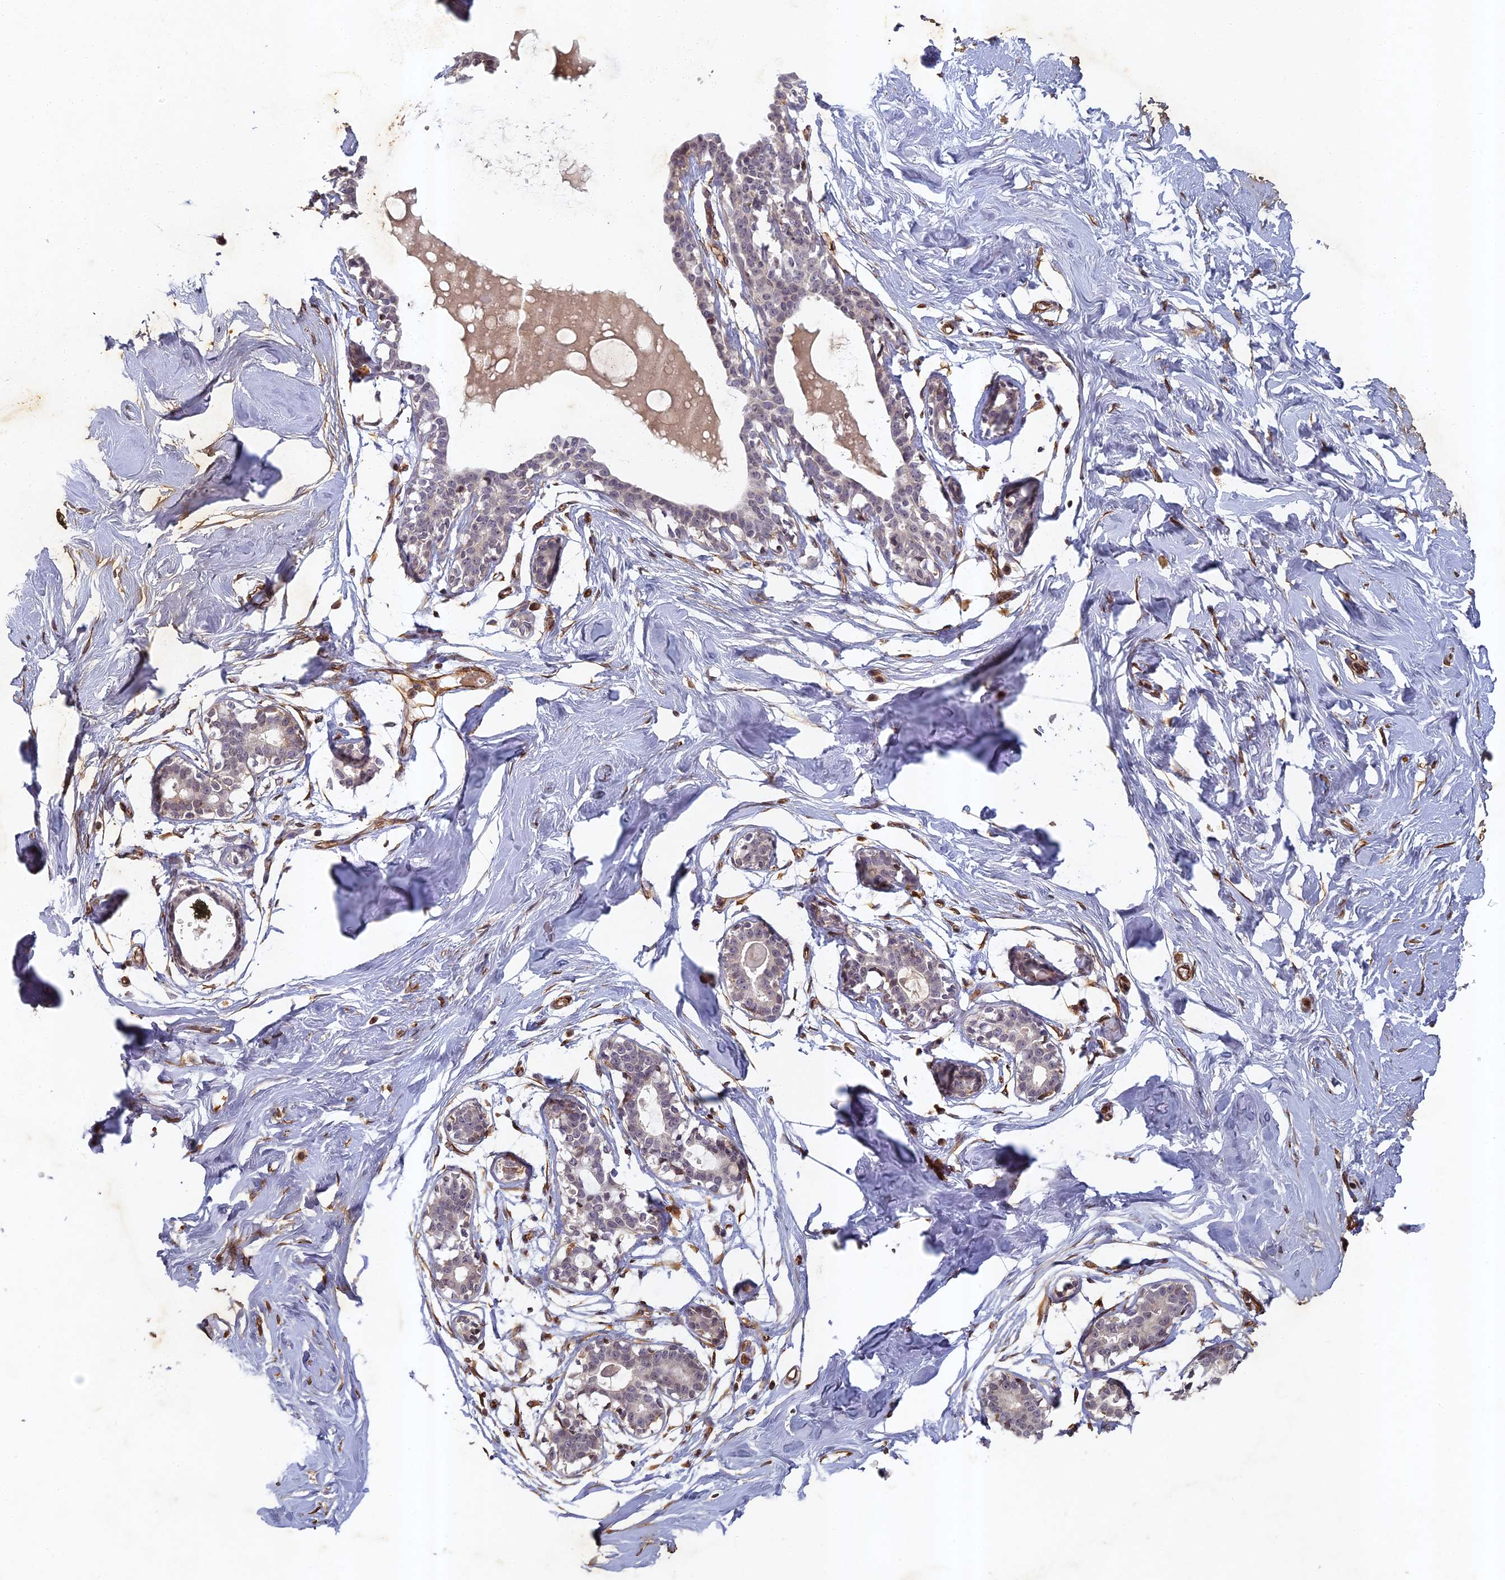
{"staining": {"intensity": "moderate", "quantity": ">75%", "location": "cytoplasmic/membranous"}, "tissue": "breast", "cell_type": "Adipocytes", "image_type": "normal", "snomed": [{"axis": "morphology", "description": "Normal tissue, NOS"}, {"axis": "morphology", "description": "Adenoma, NOS"}, {"axis": "topography", "description": "Breast"}], "caption": "A photomicrograph showing moderate cytoplasmic/membranous expression in approximately >75% of adipocytes in benign breast, as visualized by brown immunohistochemical staining.", "gene": "ABCB10", "patient": {"sex": "female", "age": 23}}